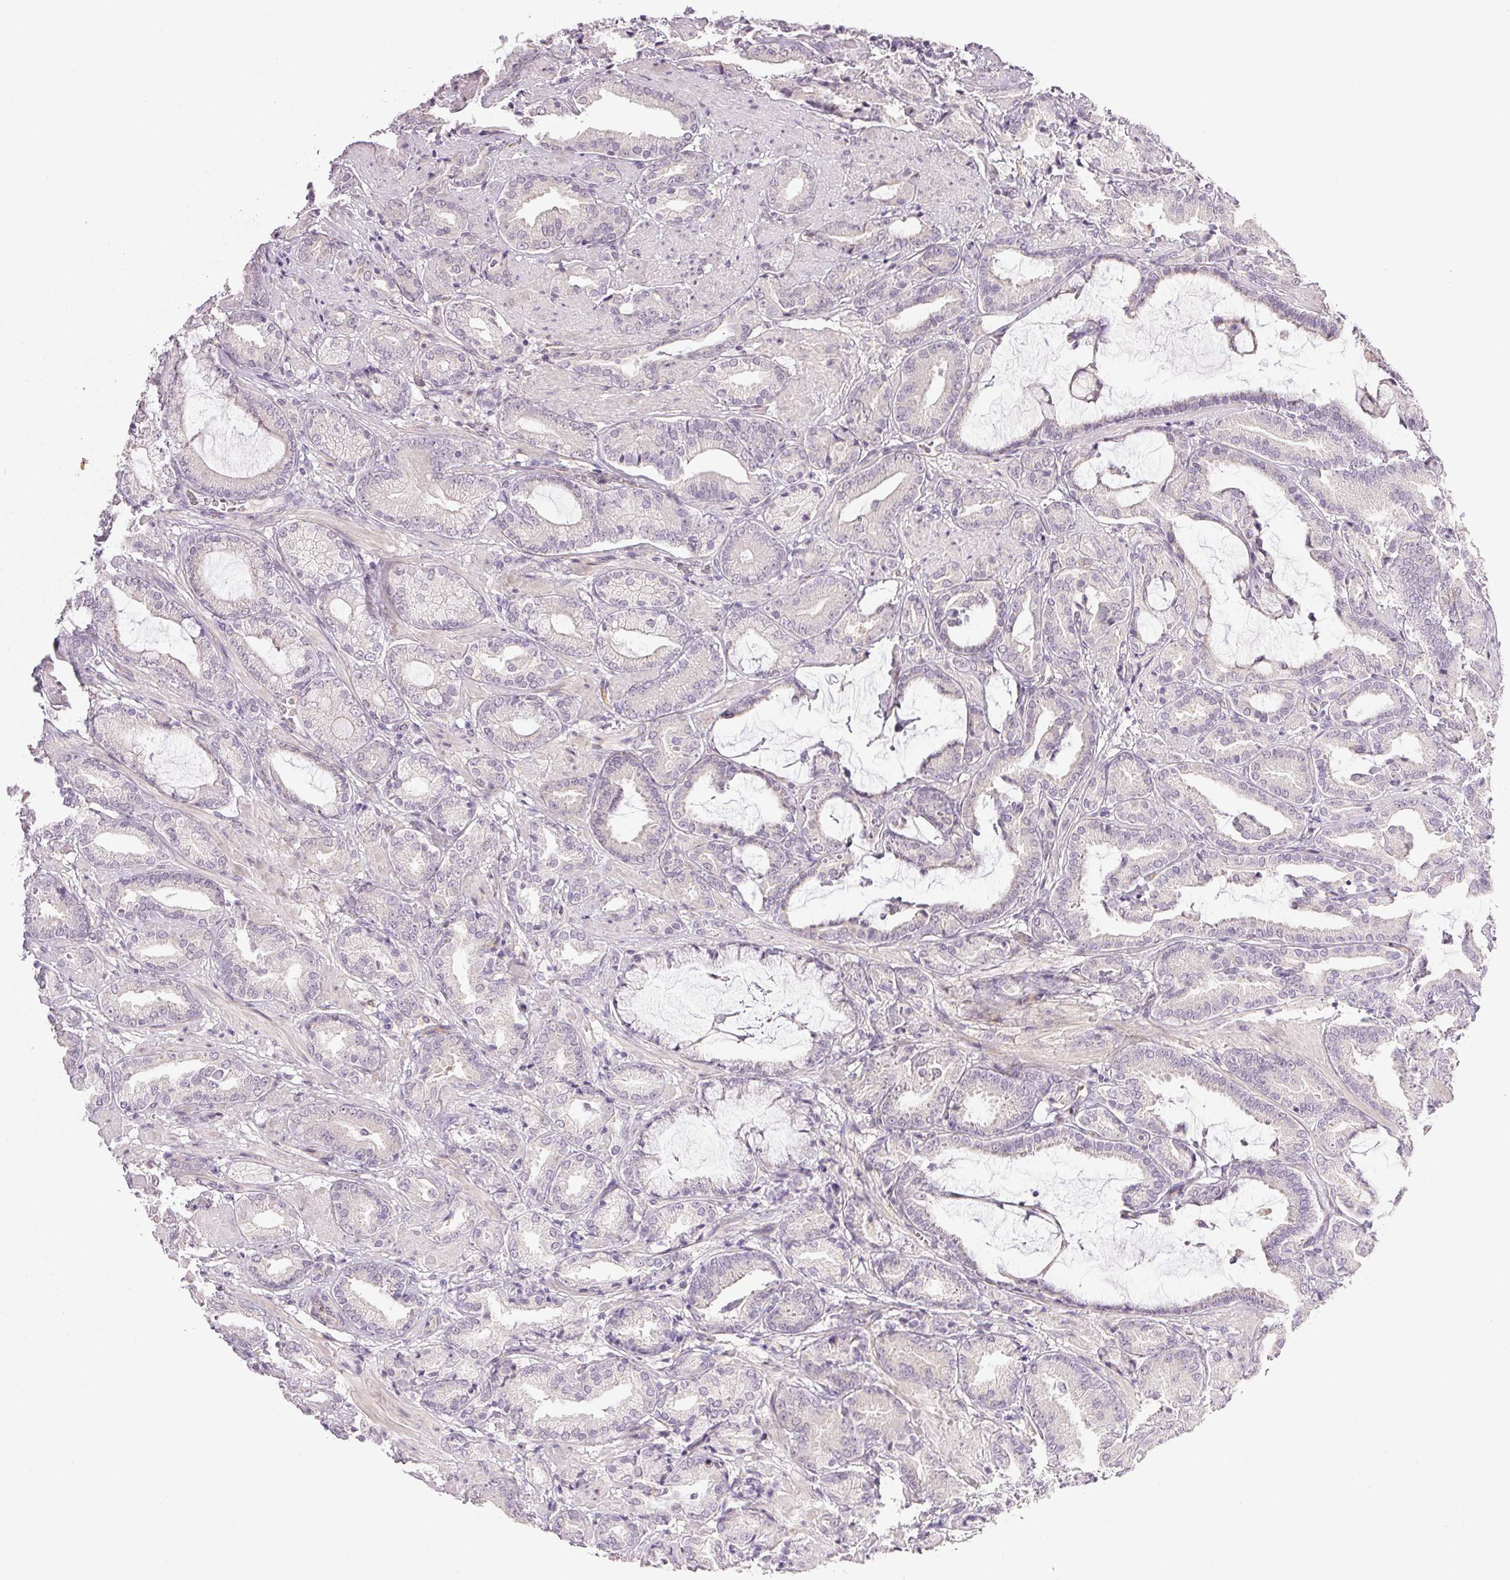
{"staining": {"intensity": "negative", "quantity": "none", "location": "none"}, "tissue": "prostate cancer", "cell_type": "Tumor cells", "image_type": "cancer", "snomed": [{"axis": "morphology", "description": "Adenocarcinoma, High grade"}, {"axis": "topography", "description": "Prostate"}], "caption": "The micrograph displays no staining of tumor cells in prostate cancer (adenocarcinoma (high-grade)).", "gene": "PLCB1", "patient": {"sex": "male", "age": 56}}